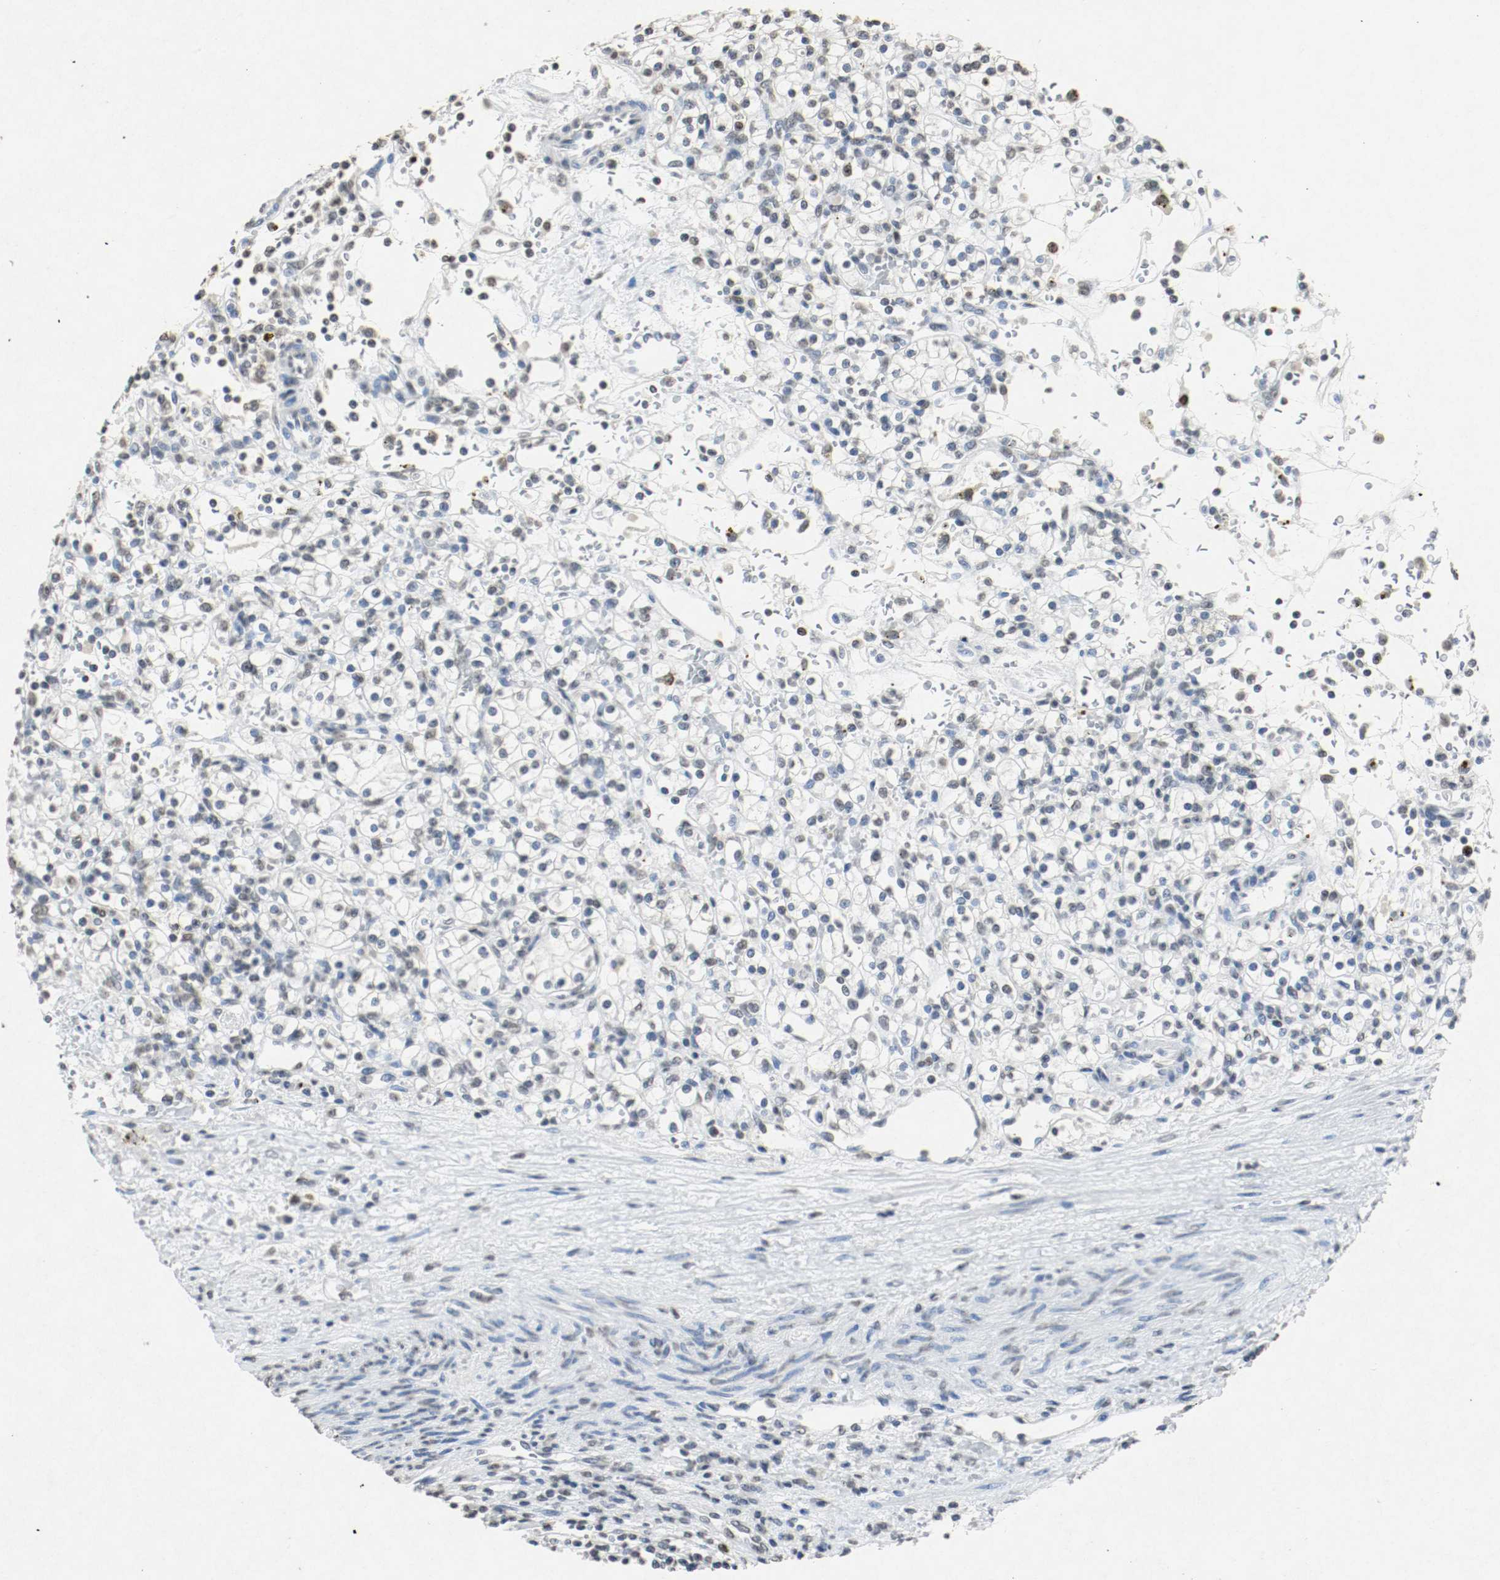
{"staining": {"intensity": "weak", "quantity": ">75%", "location": "nuclear"}, "tissue": "renal cancer", "cell_type": "Tumor cells", "image_type": "cancer", "snomed": [{"axis": "morphology", "description": "Normal tissue, NOS"}, {"axis": "morphology", "description": "Adenocarcinoma, NOS"}, {"axis": "topography", "description": "Kidney"}], "caption": "Human adenocarcinoma (renal) stained with a protein marker demonstrates weak staining in tumor cells.", "gene": "DNMT1", "patient": {"sex": "female", "age": 55}}